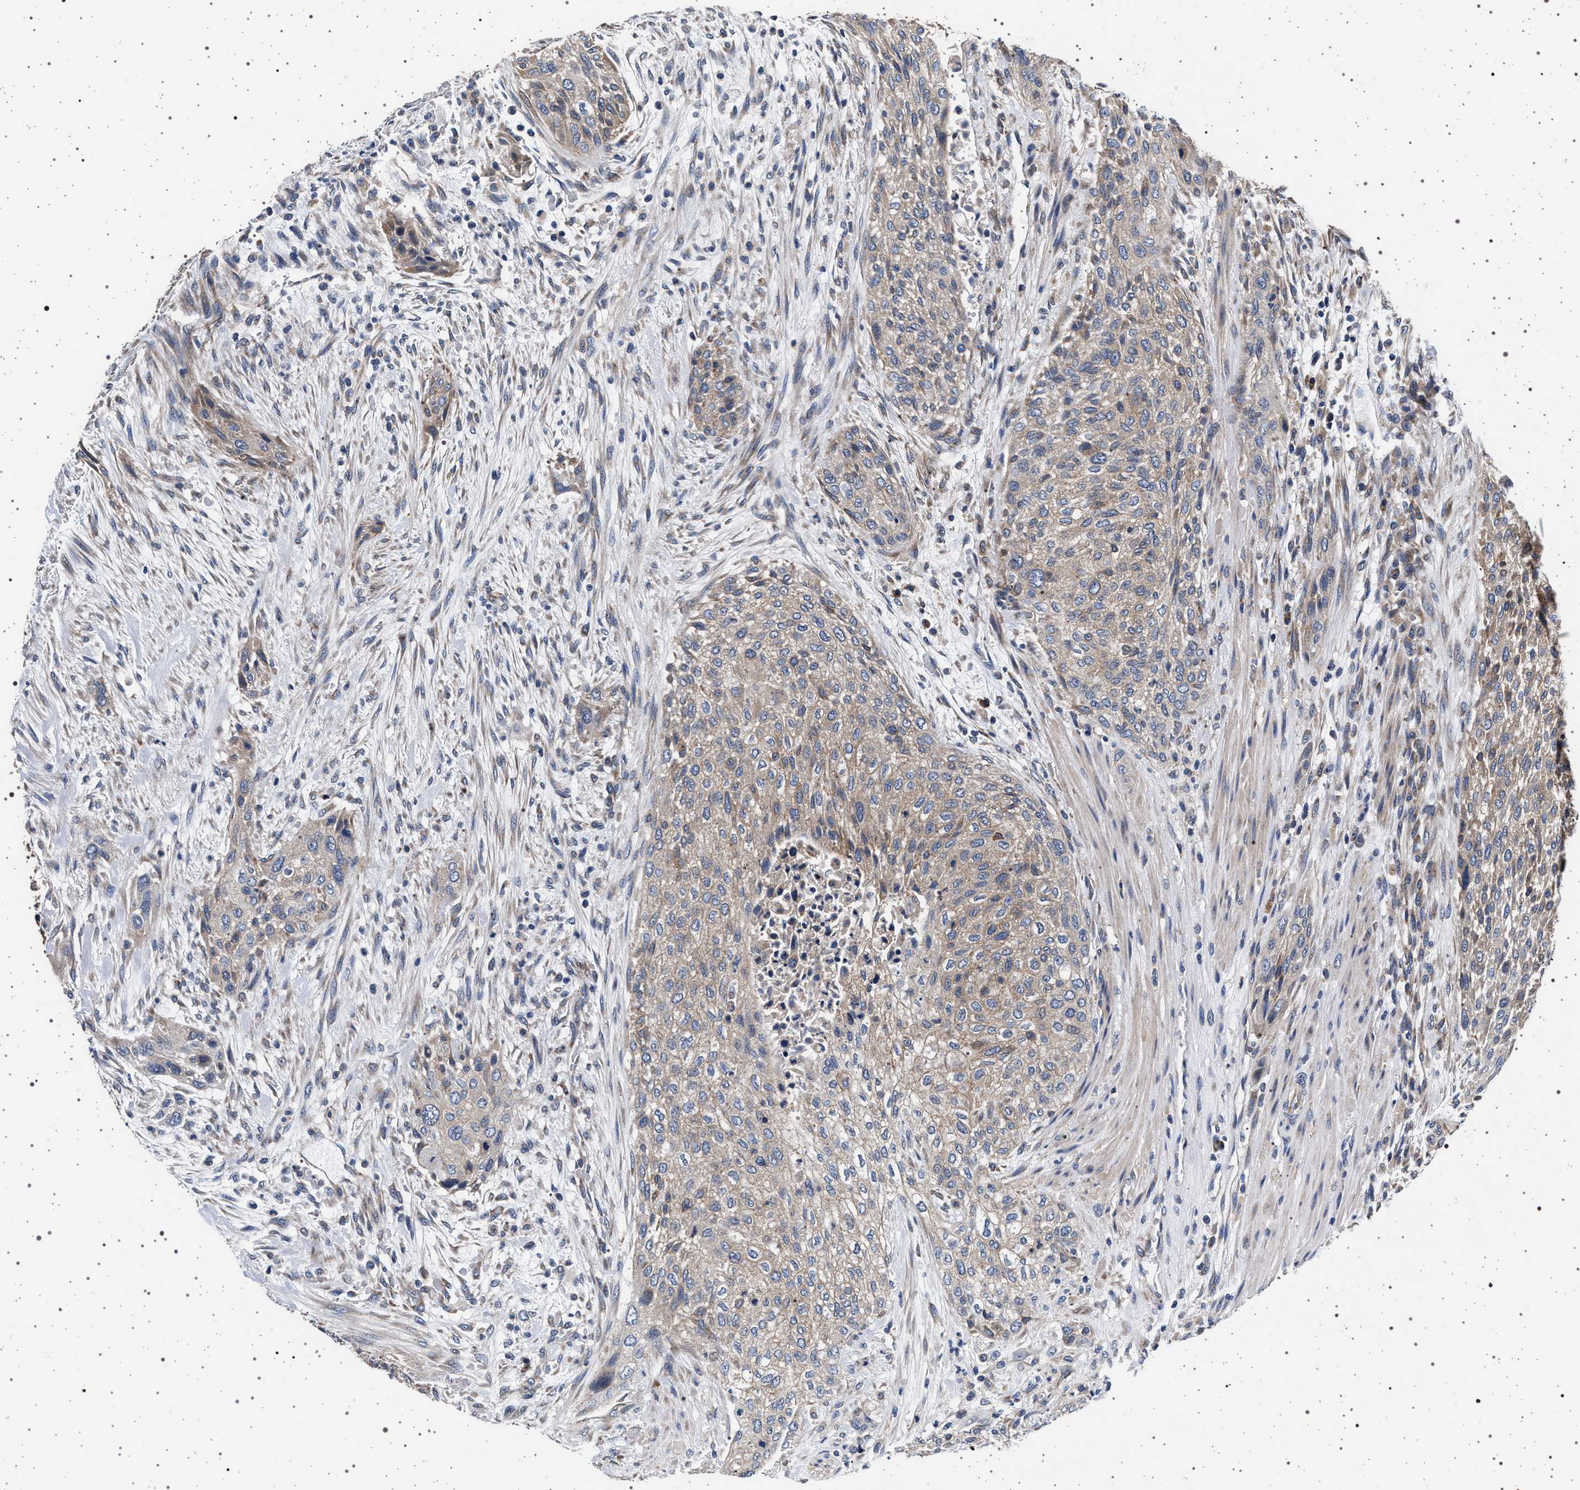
{"staining": {"intensity": "weak", "quantity": "<25%", "location": "cytoplasmic/membranous"}, "tissue": "urothelial cancer", "cell_type": "Tumor cells", "image_type": "cancer", "snomed": [{"axis": "morphology", "description": "Urothelial carcinoma, Low grade"}, {"axis": "morphology", "description": "Urothelial carcinoma, High grade"}, {"axis": "topography", "description": "Urinary bladder"}], "caption": "Immunohistochemical staining of human urothelial carcinoma (low-grade) shows no significant expression in tumor cells.", "gene": "MAP3K2", "patient": {"sex": "male", "age": 35}}